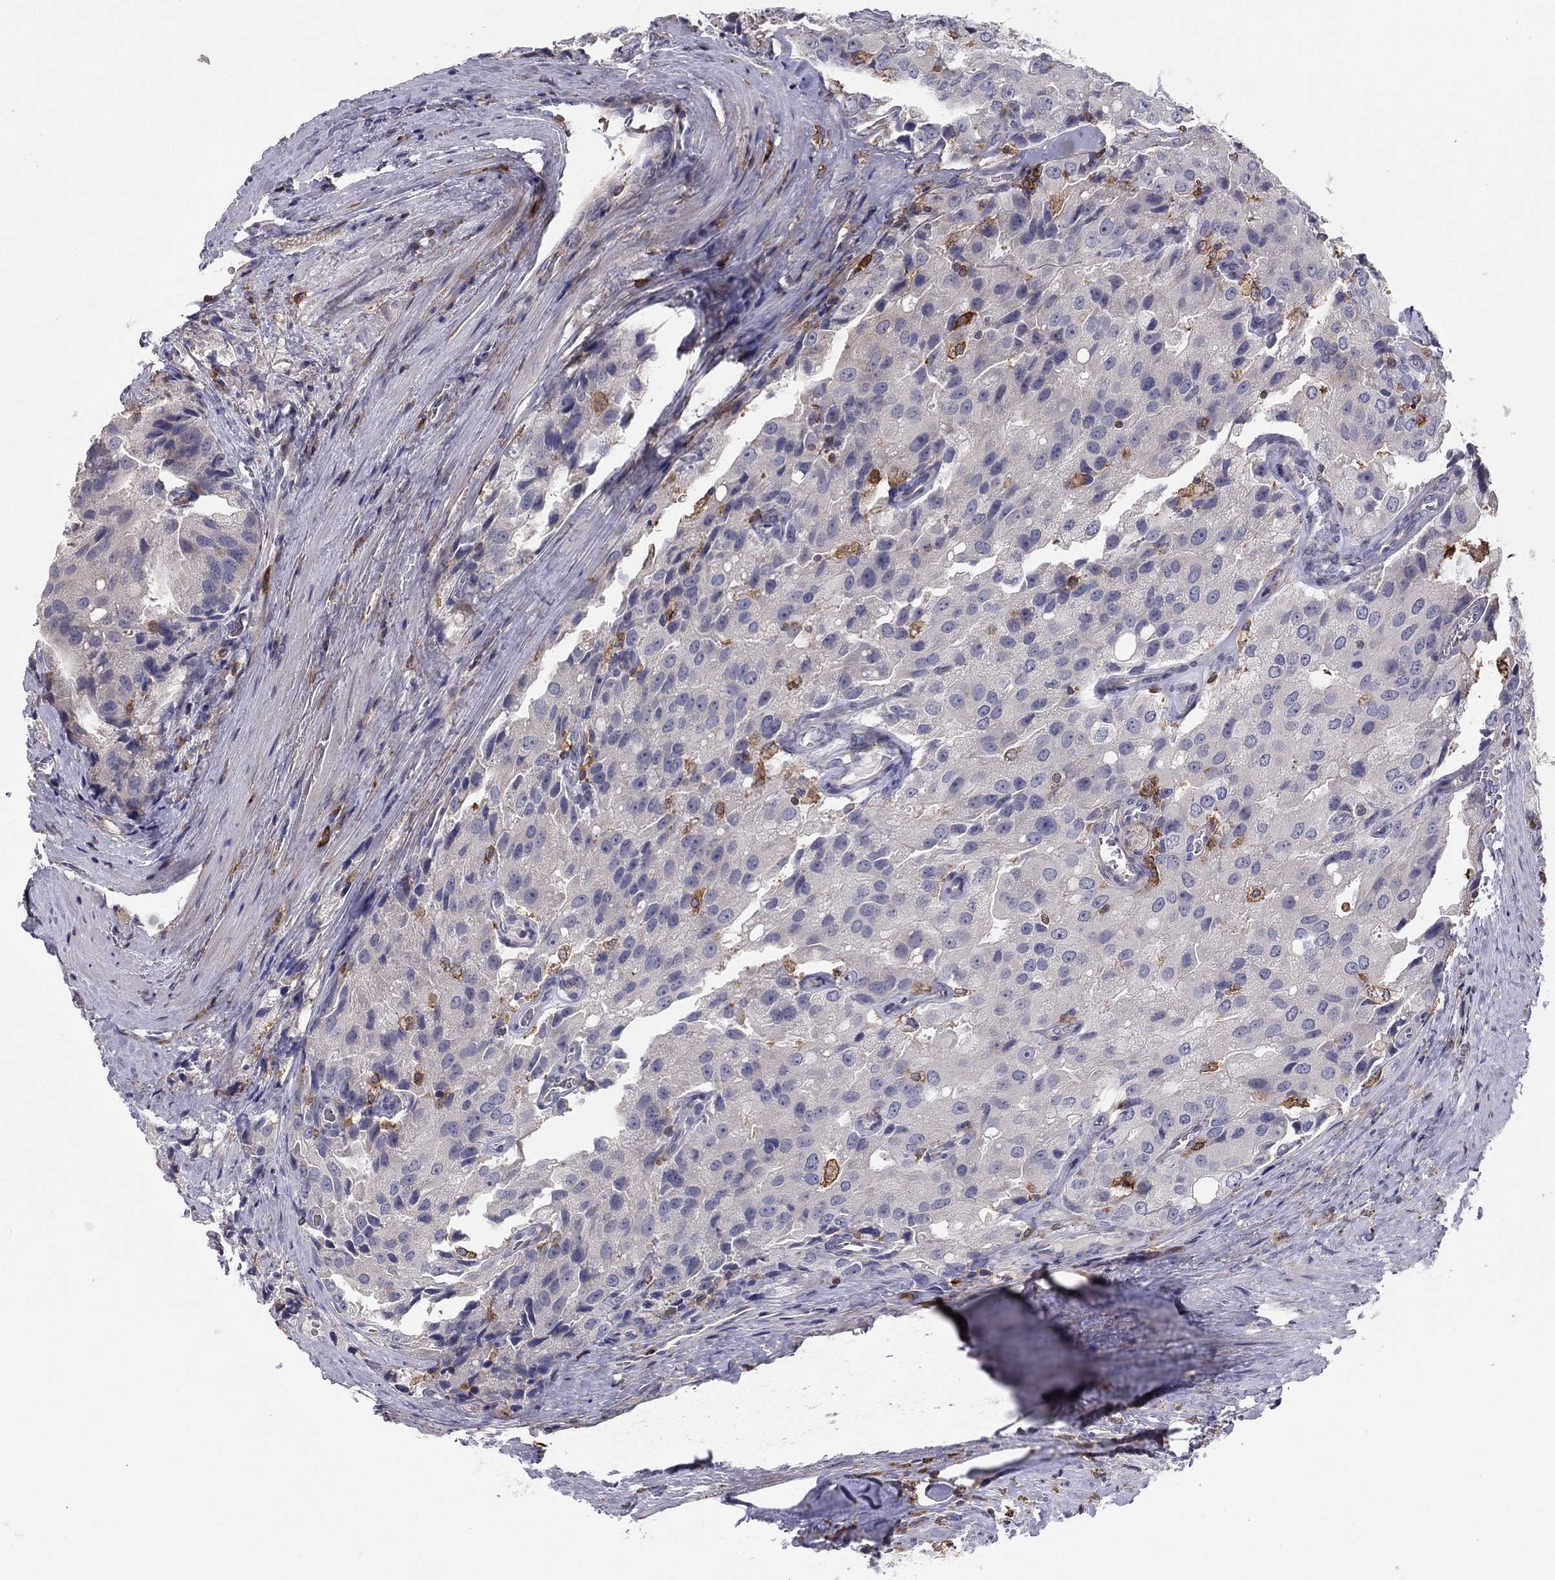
{"staining": {"intensity": "negative", "quantity": "none", "location": "none"}, "tissue": "prostate cancer", "cell_type": "Tumor cells", "image_type": "cancer", "snomed": [{"axis": "morphology", "description": "Adenocarcinoma, NOS"}, {"axis": "topography", "description": "Prostate and seminal vesicle, NOS"}, {"axis": "topography", "description": "Prostate"}], "caption": "A high-resolution photomicrograph shows immunohistochemistry (IHC) staining of prostate cancer (adenocarcinoma), which displays no significant staining in tumor cells.", "gene": "PLCB2", "patient": {"sex": "male", "age": 67}}